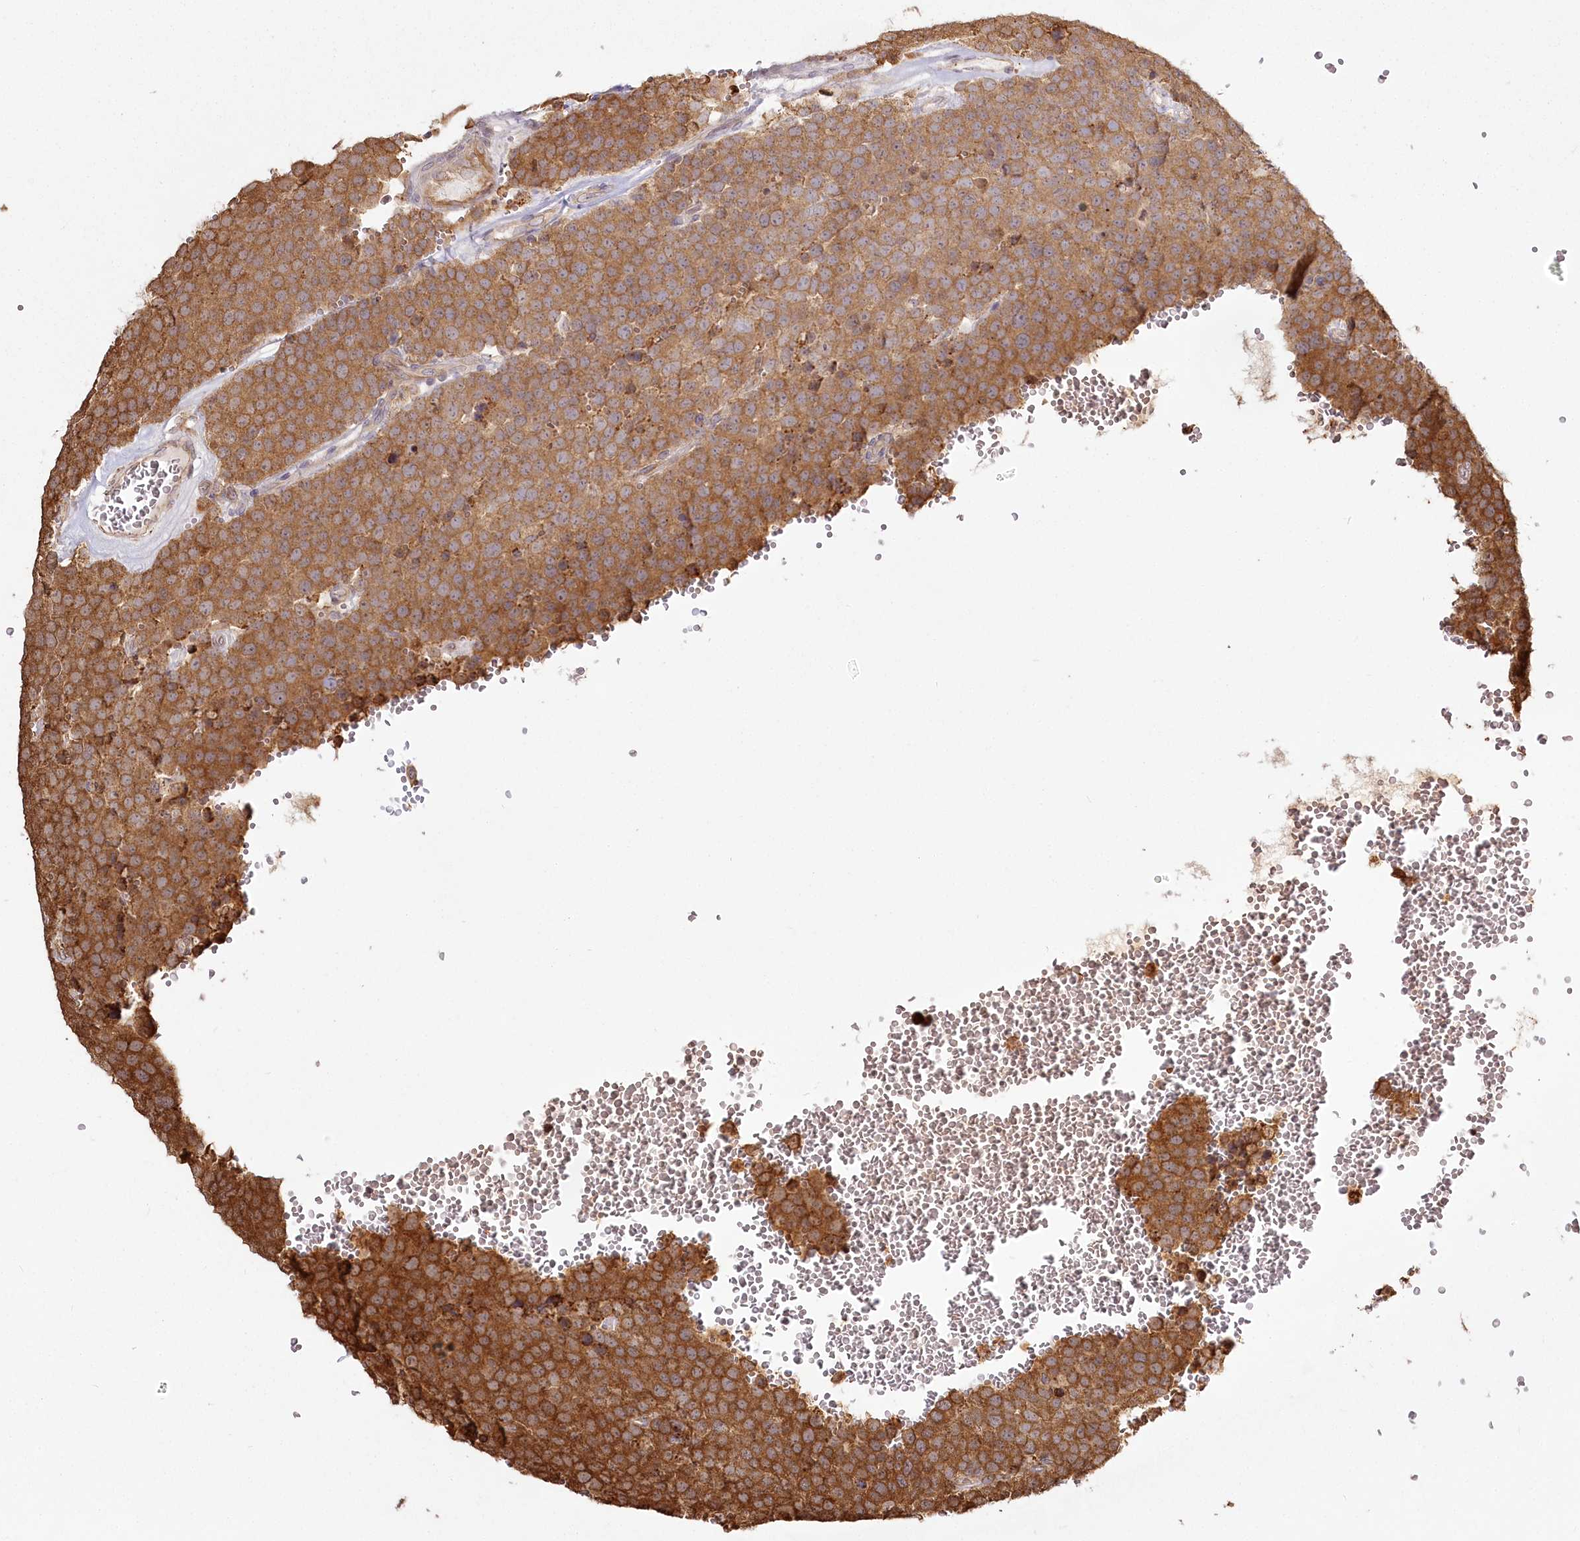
{"staining": {"intensity": "moderate", "quantity": ">75%", "location": "cytoplasmic/membranous"}, "tissue": "testis cancer", "cell_type": "Tumor cells", "image_type": "cancer", "snomed": [{"axis": "morphology", "description": "Seminoma, NOS"}, {"axis": "topography", "description": "Testis"}], "caption": "Testis seminoma was stained to show a protein in brown. There is medium levels of moderate cytoplasmic/membranous expression in approximately >75% of tumor cells.", "gene": "FAM13A", "patient": {"sex": "male", "age": 71}}